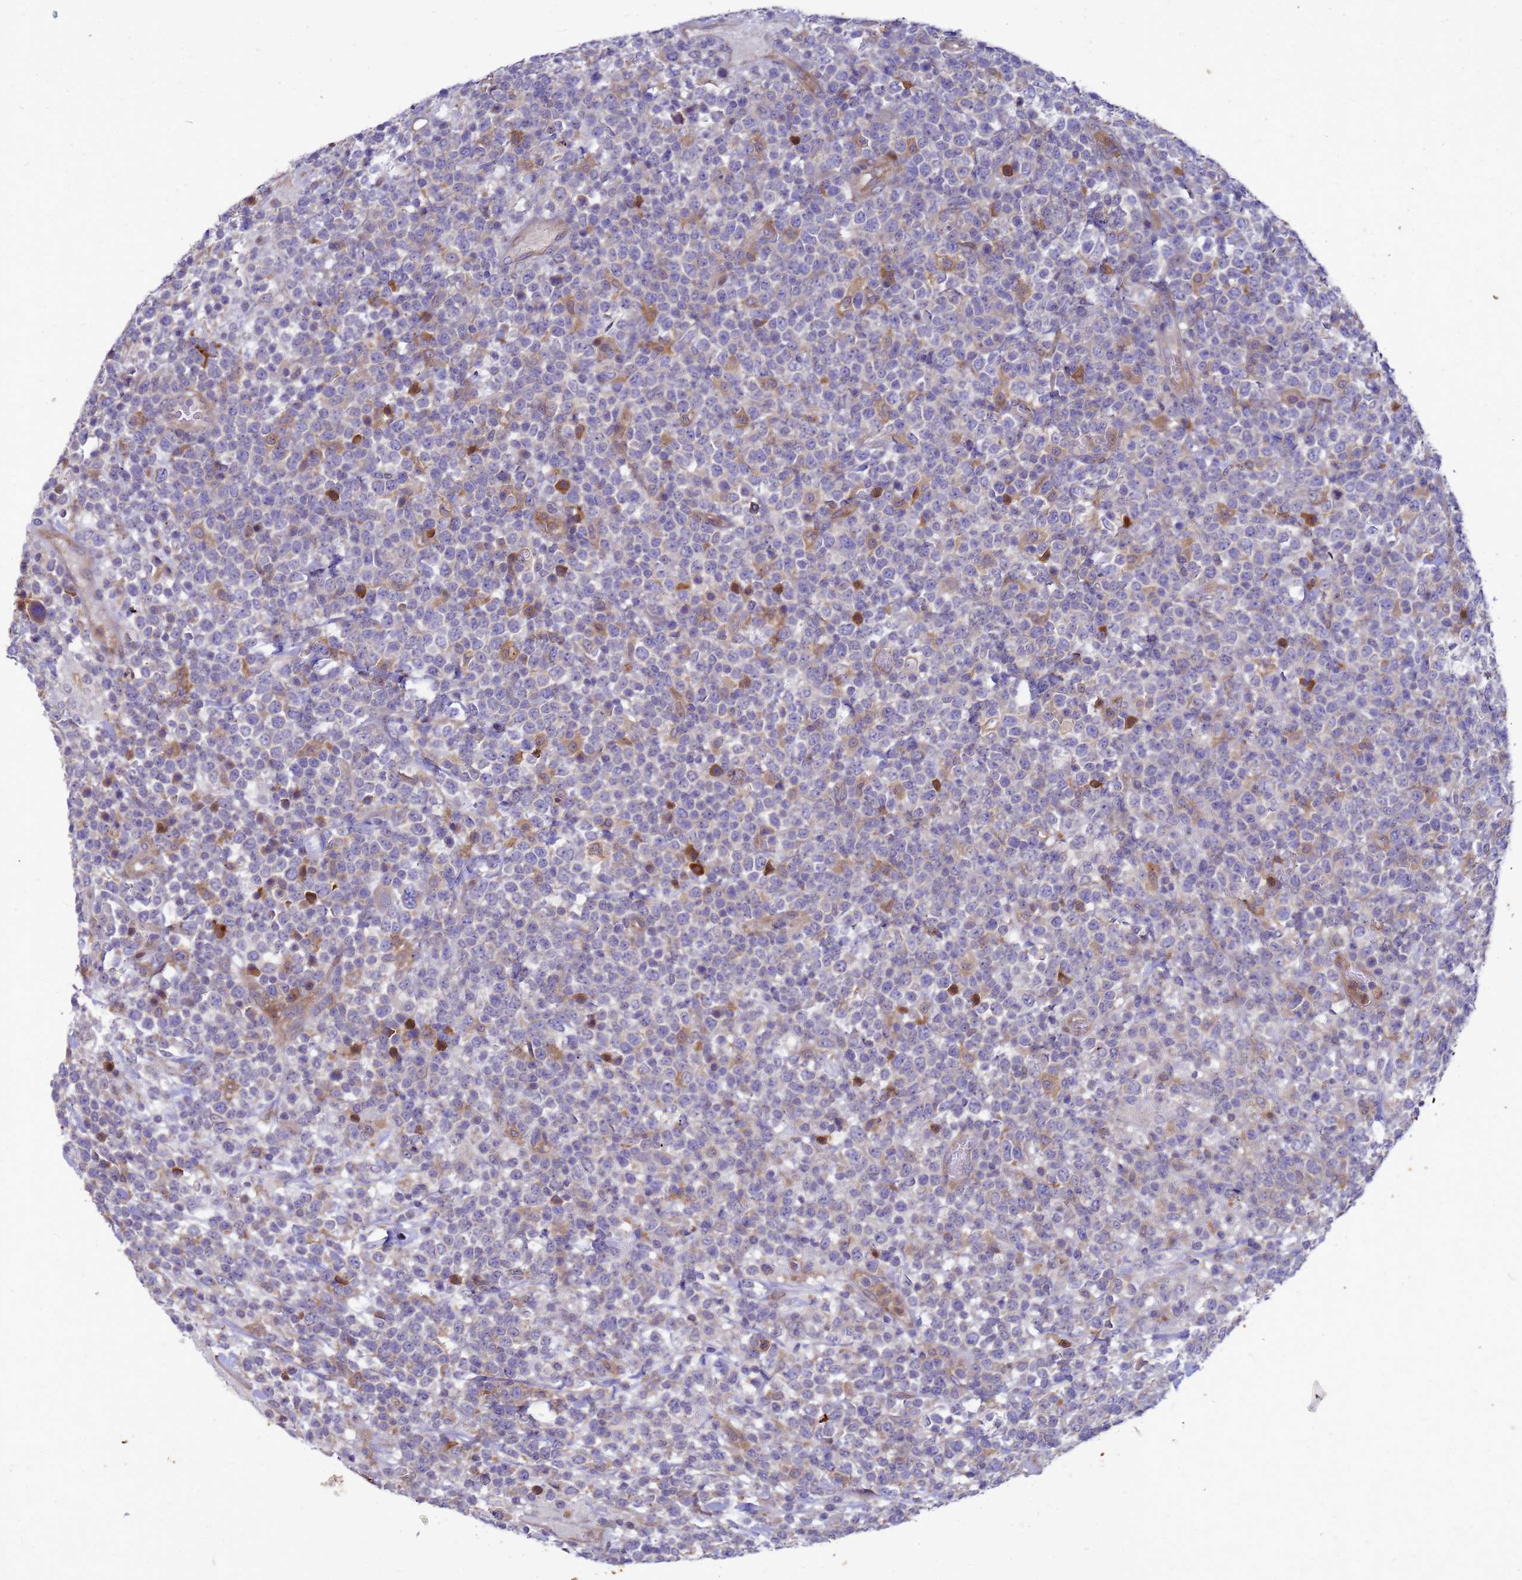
{"staining": {"intensity": "negative", "quantity": "none", "location": "none"}, "tissue": "lymphoma", "cell_type": "Tumor cells", "image_type": "cancer", "snomed": [{"axis": "morphology", "description": "Malignant lymphoma, non-Hodgkin's type, High grade"}, {"axis": "topography", "description": "Colon"}], "caption": "High power microscopy photomicrograph of an immunohistochemistry (IHC) image of malignant lymphoma, non-Hodgkin's type (high-grade), revealing no significant expression in tumor cells.", "gene": "RNF215", "patient": {"sex": "female", "age": 53}}